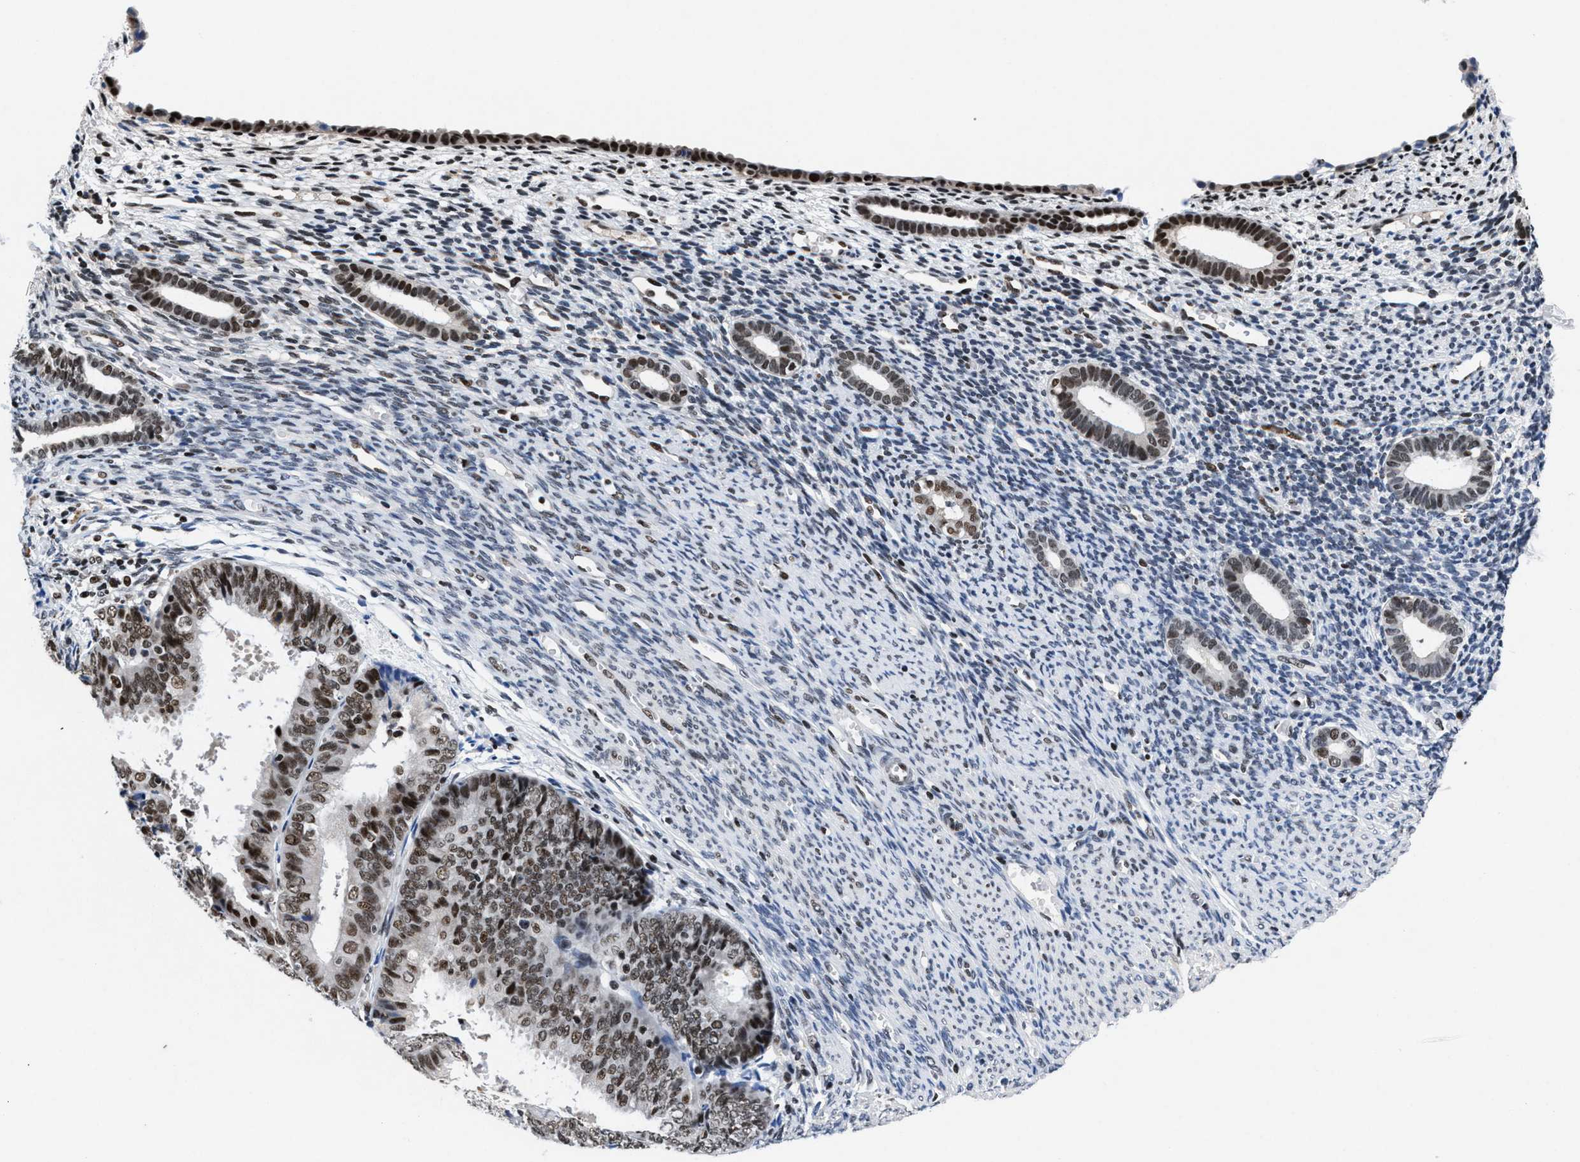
{"staining": {"intensity": "weak", "quantity": "<25%", "location": "nuclear"}, "tissue": "endometrium", "cell_type": "Cells in endometrial stroma", "image_type": "normal", "snomed": [{"axis": "morphology", "description": "Normal tissue, NOS"}, {"axis": "morphology", "description": "Adenocarcinoma, NOS"}, {"axis": "topography", "description": "Endometrium"}], "caption": "Immunohistochemistry micrograph of benign human endometrium stained for a protein (brown), which reveals no staining in cells in endometrial stroma.", "gene": "WDR81", "patient": {"sex": "female", "age": 57}}